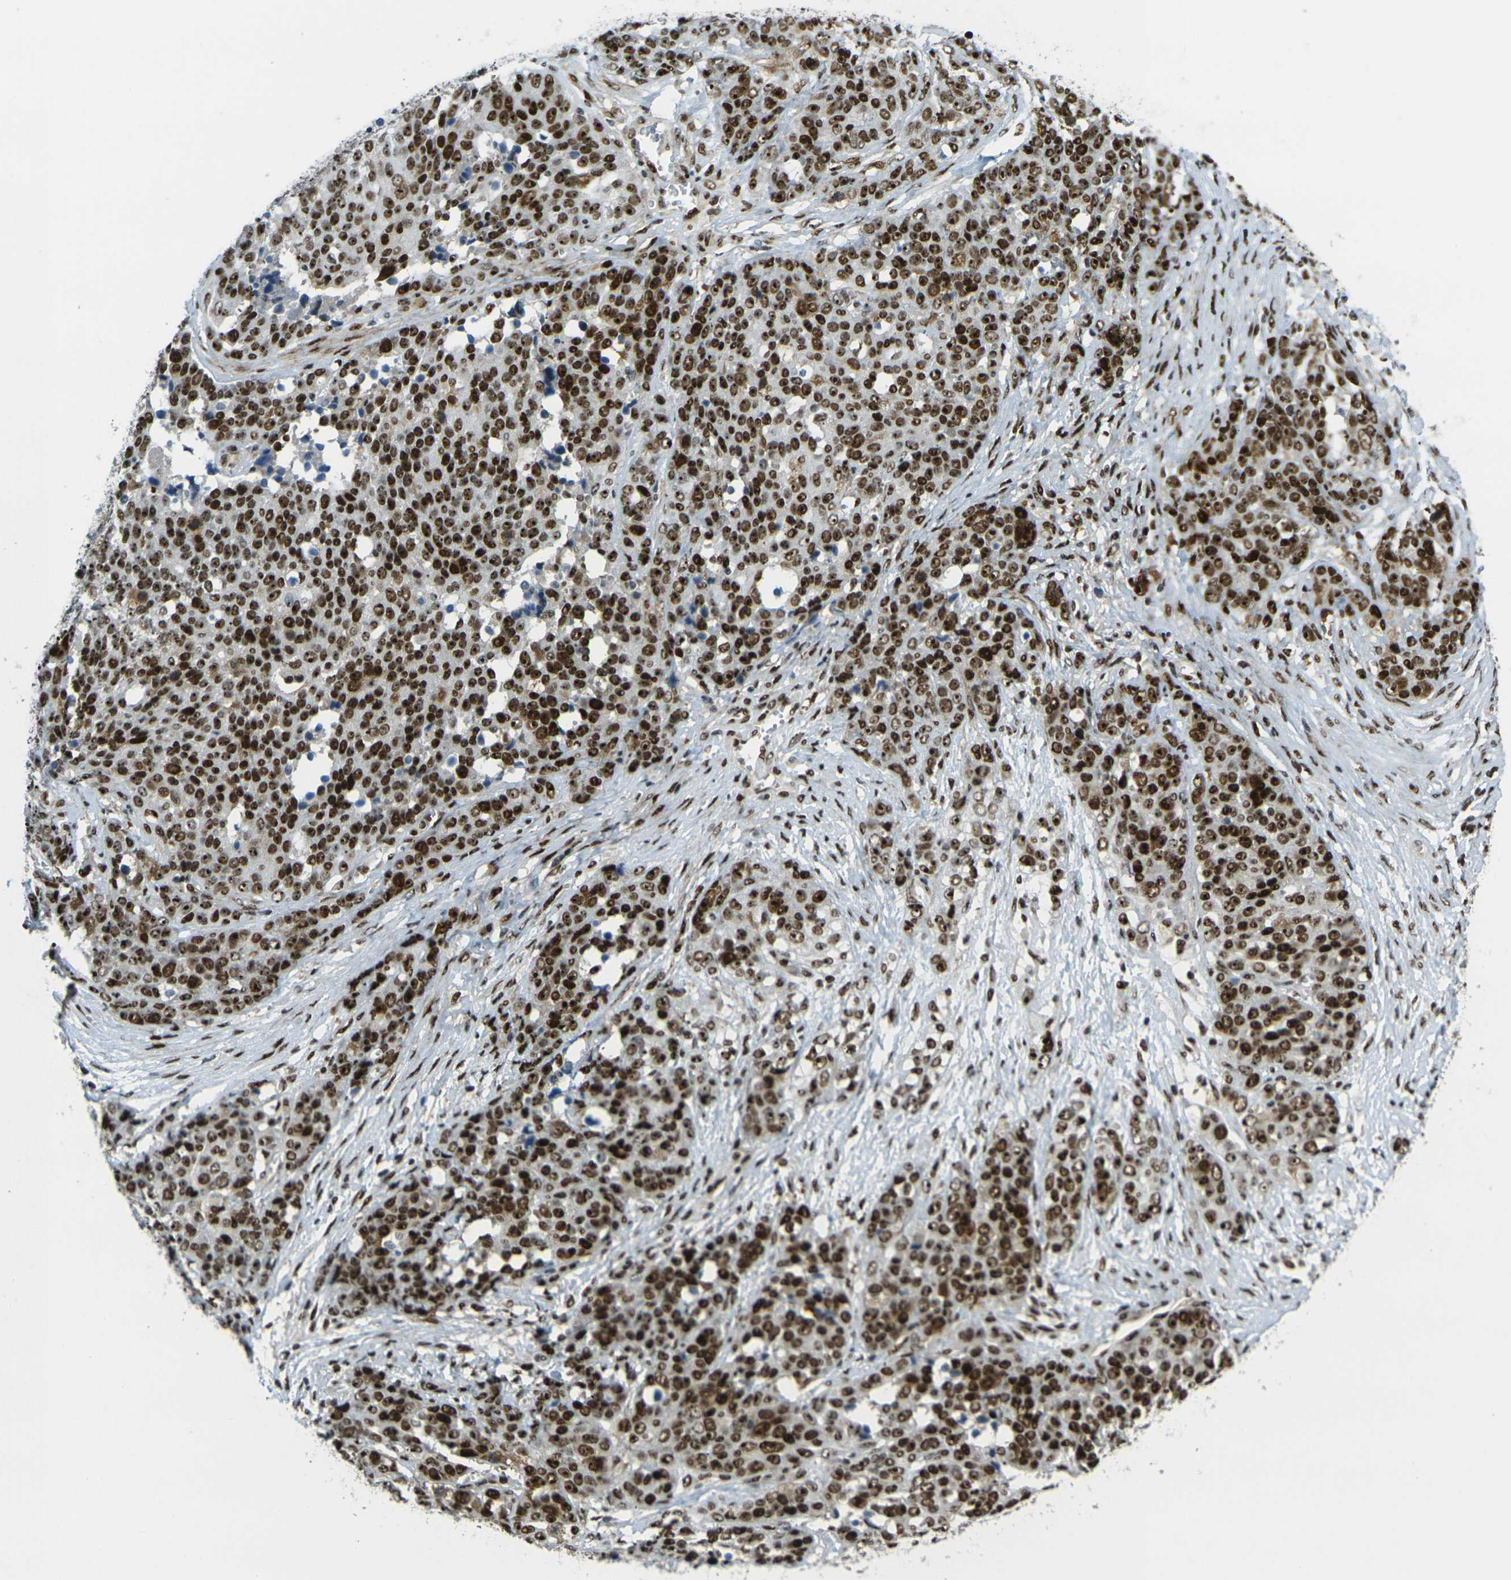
{"staining": {"intensity": "strong", "quantity": ">75%", "location": "nuclear"}, "tissue": "ovarian cancer", "cell_type": "Tumor cells", "image_type": "cancer", "snomed": [{"axis": "morphology", "description": "Cystadenocarcinoma, serous, NOS"}, {"axis": "topography", "description": "Ovary"}], "caption": "This micrograph reveals immunohistochemistry (IHC) staining of ovarian cancer, with high strong nuclear positivity in about >75% of tumor cells.", "gene": "UBE2C", "patient": {"sex": "female", "age": 44}}